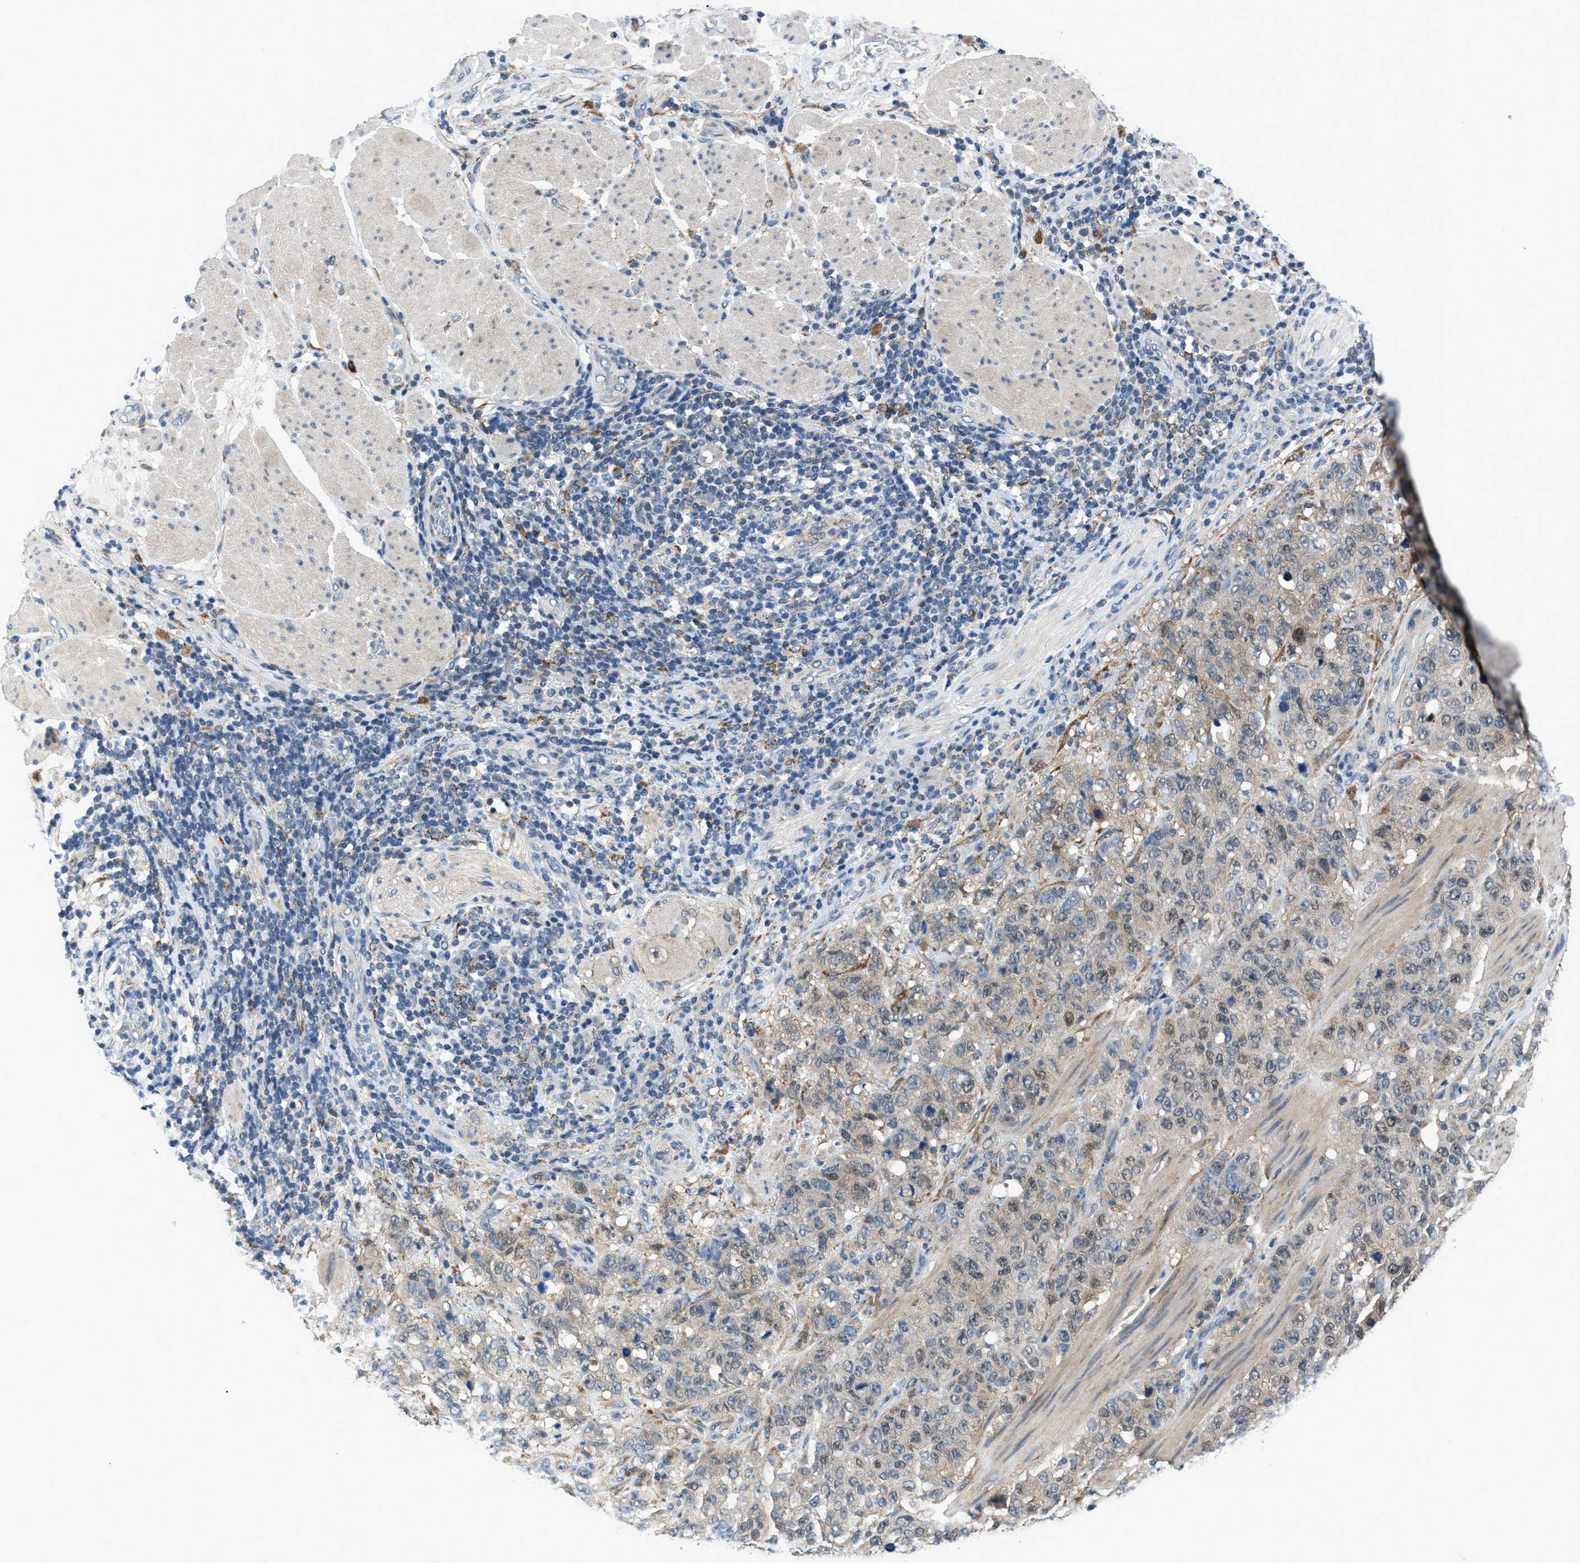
{"staining": {"intensity": "weak", "quantity": "25%-75%", "location": "cytoplasmic/membranous,nuclear"}, "tissue": "stomach cancer", "cell_type": "Tumor cells", "image_type": "cancer", "snomed": [{"axis": "morphology", "description": "Adenocarcinoma, NOS"}, {"axis": "topography", "description": "Stomach"}], "caption": "A high-resolution image shows IHC staining of stomach cancer, which demonstrates weak cytoplasmic/membranous and nuclear expression in about 25%-75% of tumor cells. (Brightfield microscopy of DAB IHC at high magnification).", "gene": "TMEM45B", "patient": {"sex": "male", "age": 48}}